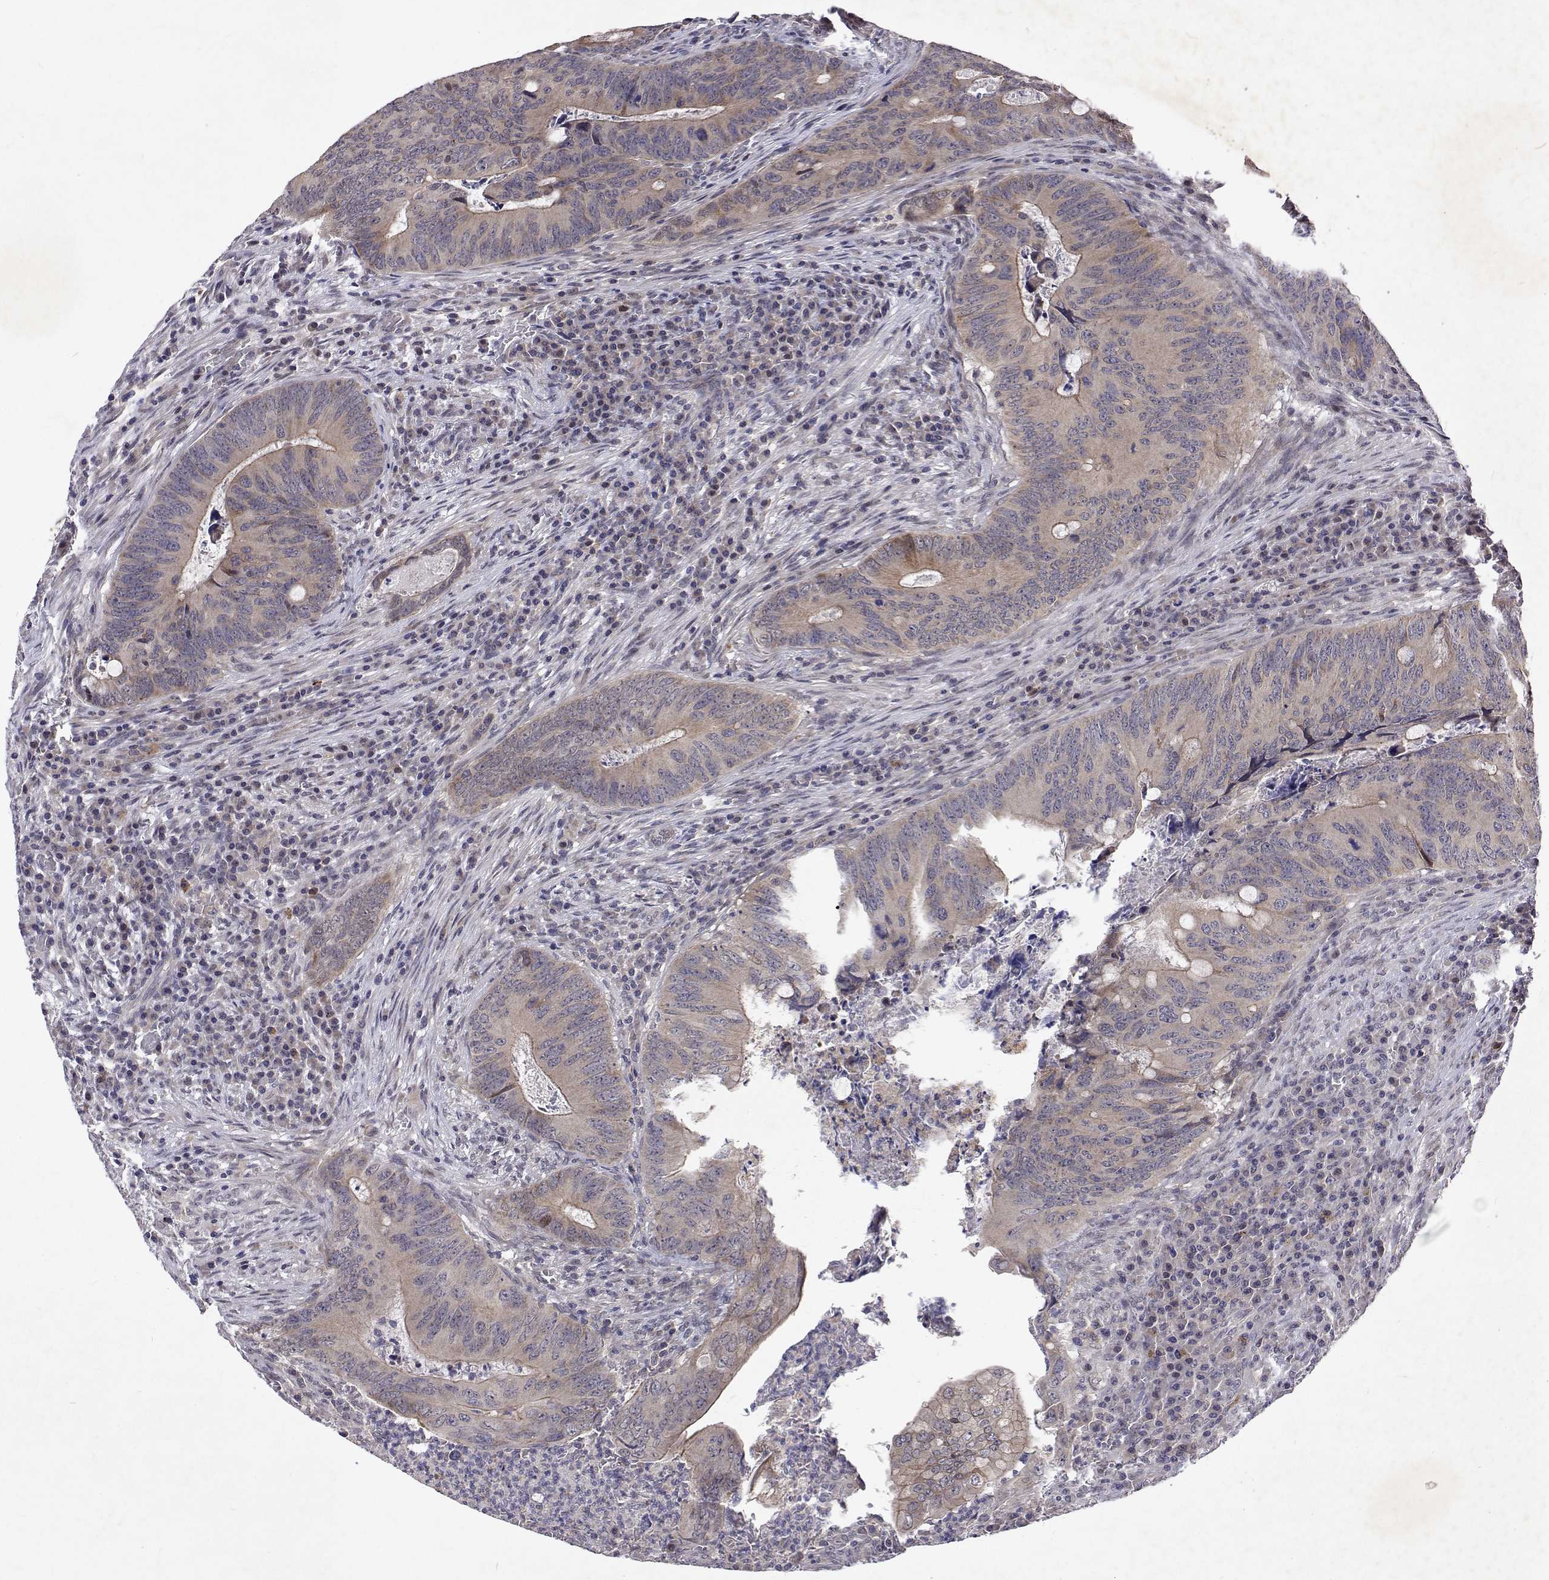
{"staining": {"intensity": "weak", "quantity": ">75%", "location": "cytoplasmic/membranous"}, "tissue": "colorectal cancer", "cell_type": "Tumor cells", "image_type": "cancer", "snomed": [{"axis": "morphology", "description": "Adenocarcinoma, NOS"}, {"axis": "topography", "description": "Colon"}], "caption": "A low amount of weak cytoplasmic/membranous staining is appreciated in about >75% of tumor cells in colorectal cancer tissue.", "gene": "ALKBH8", "patient": {"sex": "female", "age": 74}}